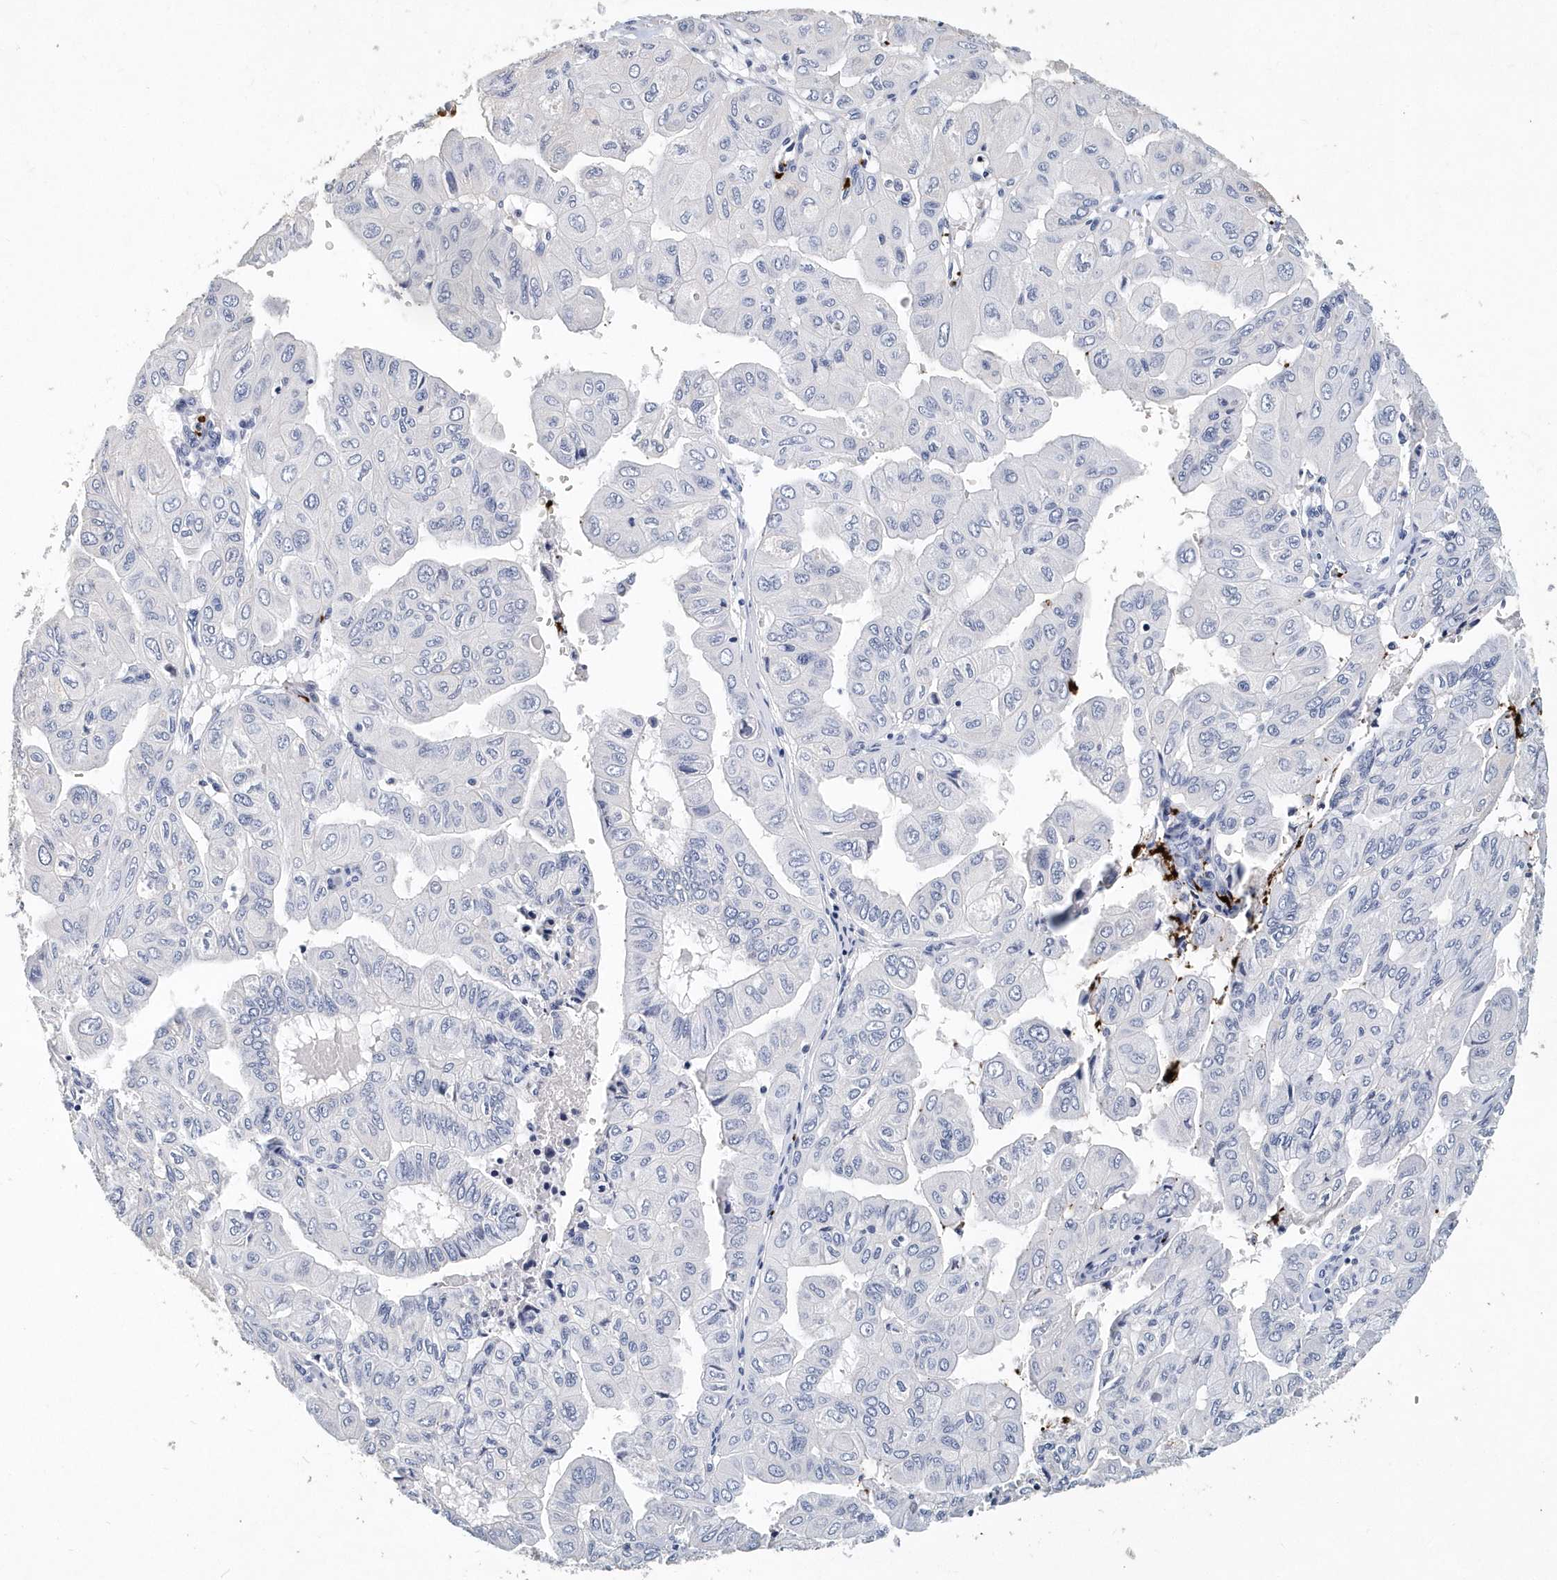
{"staining": {"intensity": "negative", "quantity": "none", "location": "none"}, "tissue": "pancreatic cancer", "cell_type": "Tumor cells", "image_type": "cancer", "snomed": [{"axis": "morphology", "description": "Adenocarcinoma, NOS"}, {"axis": "topography", "description": "Pancreas"}], "caption": "There is no significant staining in tumor cells of pancreatic cancer.", "gene": "ITGA2B", "patient": {"sex": "male", "age": 51}}